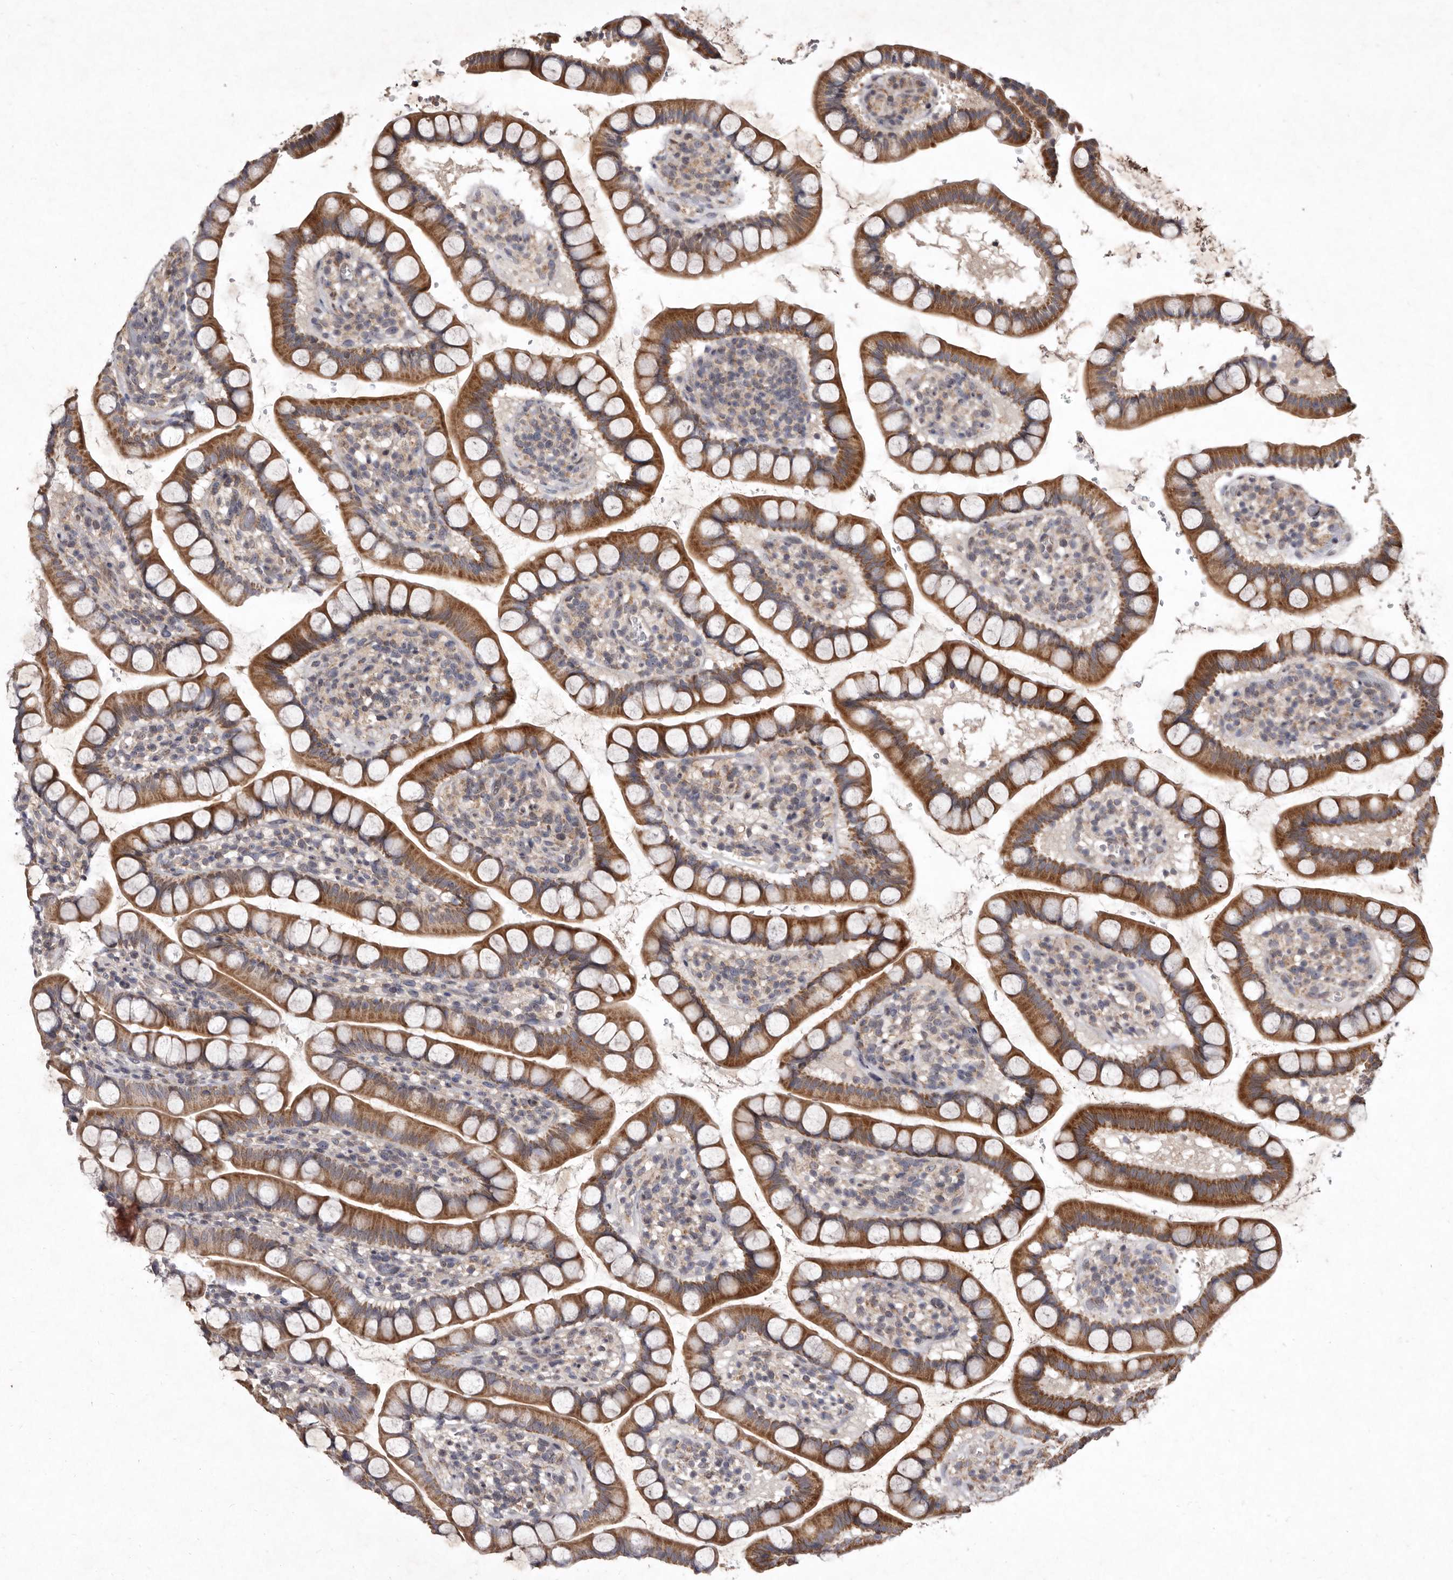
{"staining": {"intensity": "moderate", "quantity": ">75%", "location": "cytoplasmic/membranous"}, "tissue": "small intestine", "cell_type": "Glandular cells", "image_type": "normal", "snomed": [{"axis": "morphology", "description": "Normal tissue, NOS"}, {"axis": "topography", "description": "Small intestine"}], "caption": "There is medium levels of moderate cytoplasmic/membranous positivity in glandular cells of unremarkable small intestine, as demonstrated by immunohistochemical staining (brown color).", "gene": "FLAD1", "patient": {"sex": "female", "age": 84}}